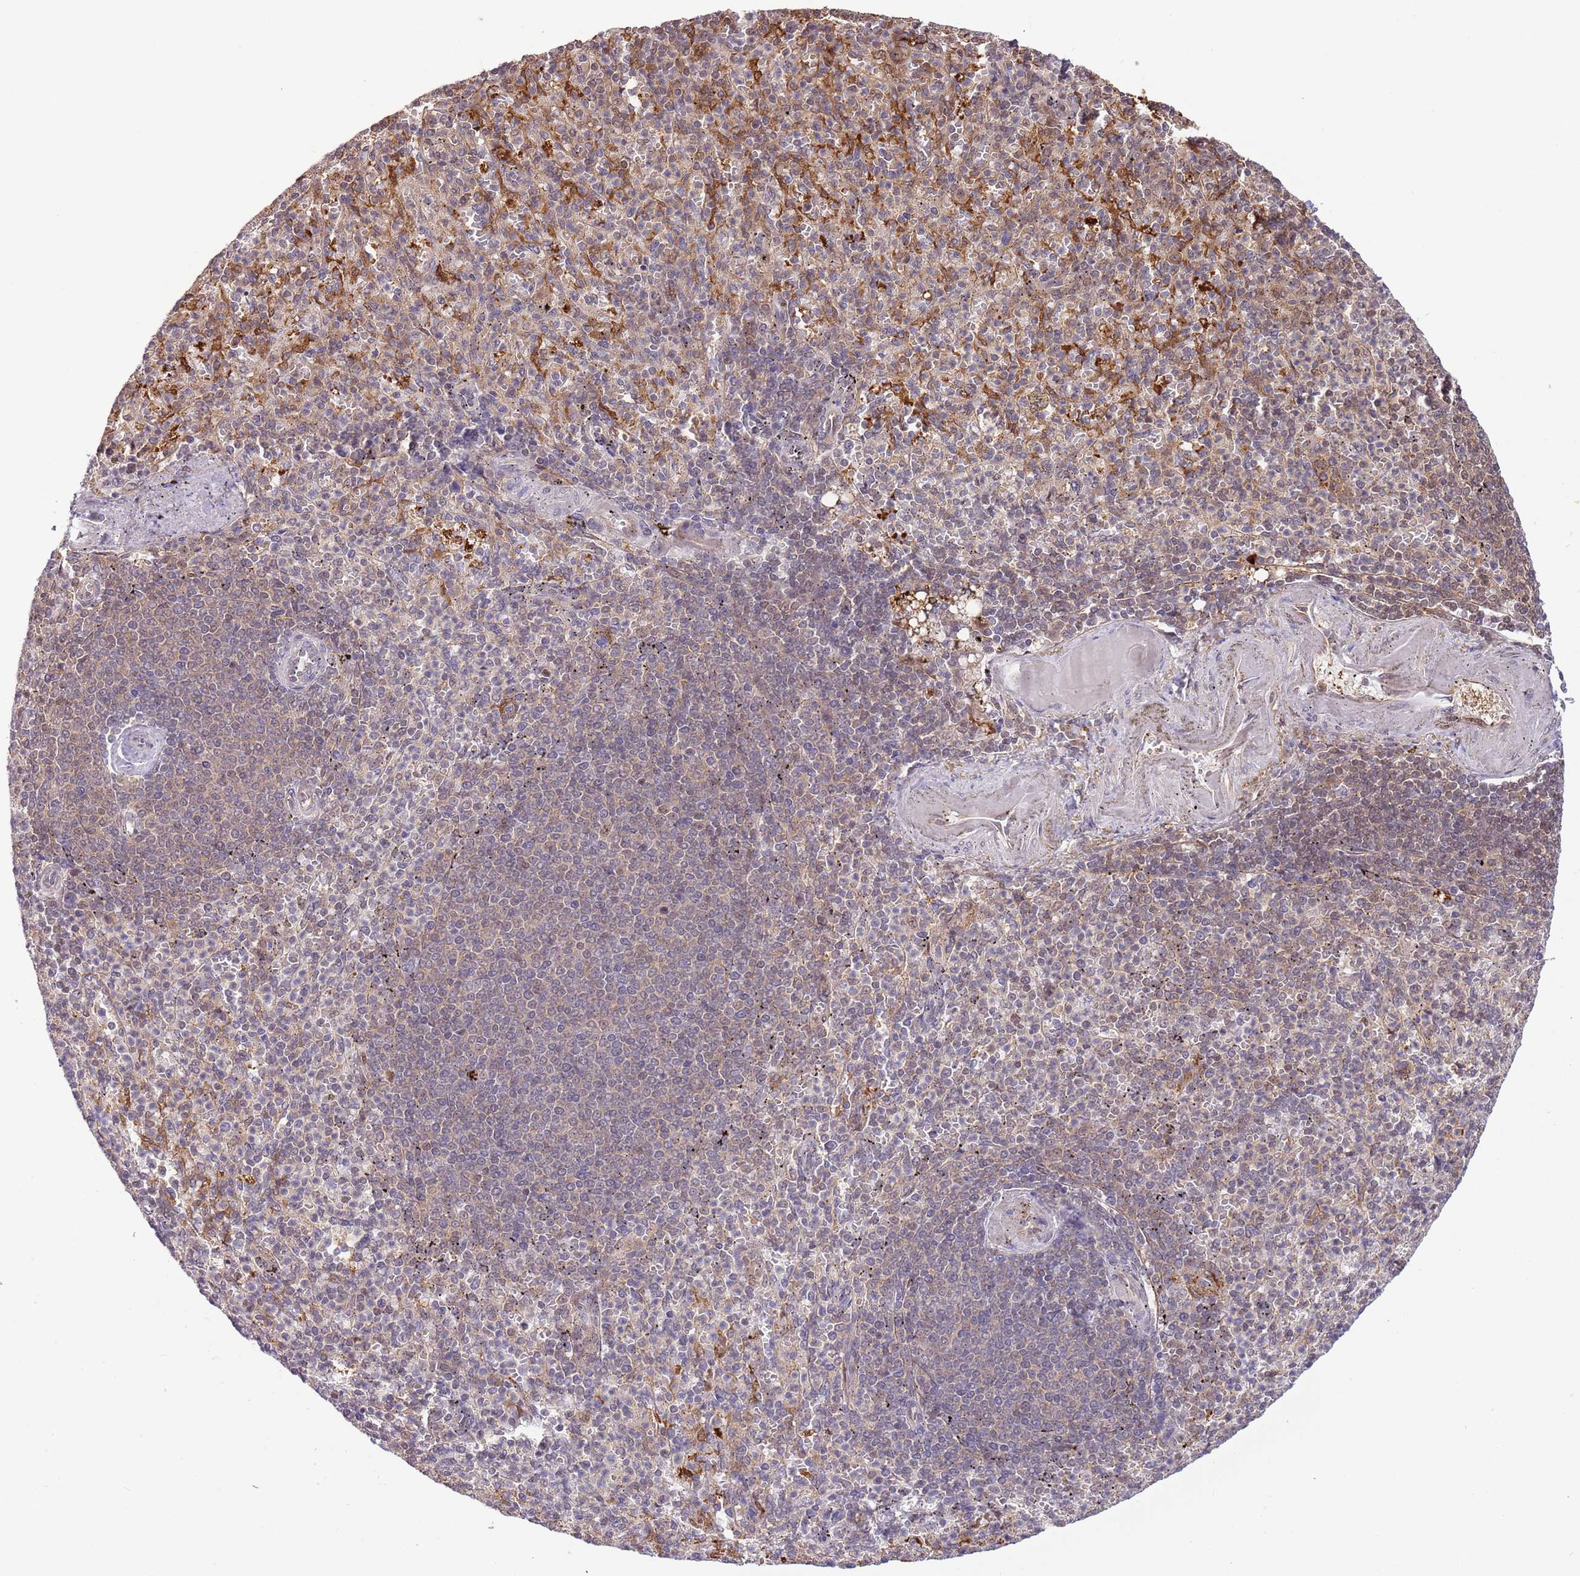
{"staining": {"intensity": "moderate", "quantity": "<25%", "location": "cytoplasmic/membranous"}, "tissue": "spleen", "cell_type": "Cells in red pulp", "image_type": "normal", "snomed": [{"axis": "morphology", "description": "Normal tissue, NOS"}, {"axis": "topography", "description": "Spleen"}], "caption": "This is a histology image of IHC staining of benign spleen, which shows moderate positivity in the cytoplasmic/membranous of cells in red pulp.", "gene": "PLSCR5", "patient": {"sex": "female", "age": 74}}